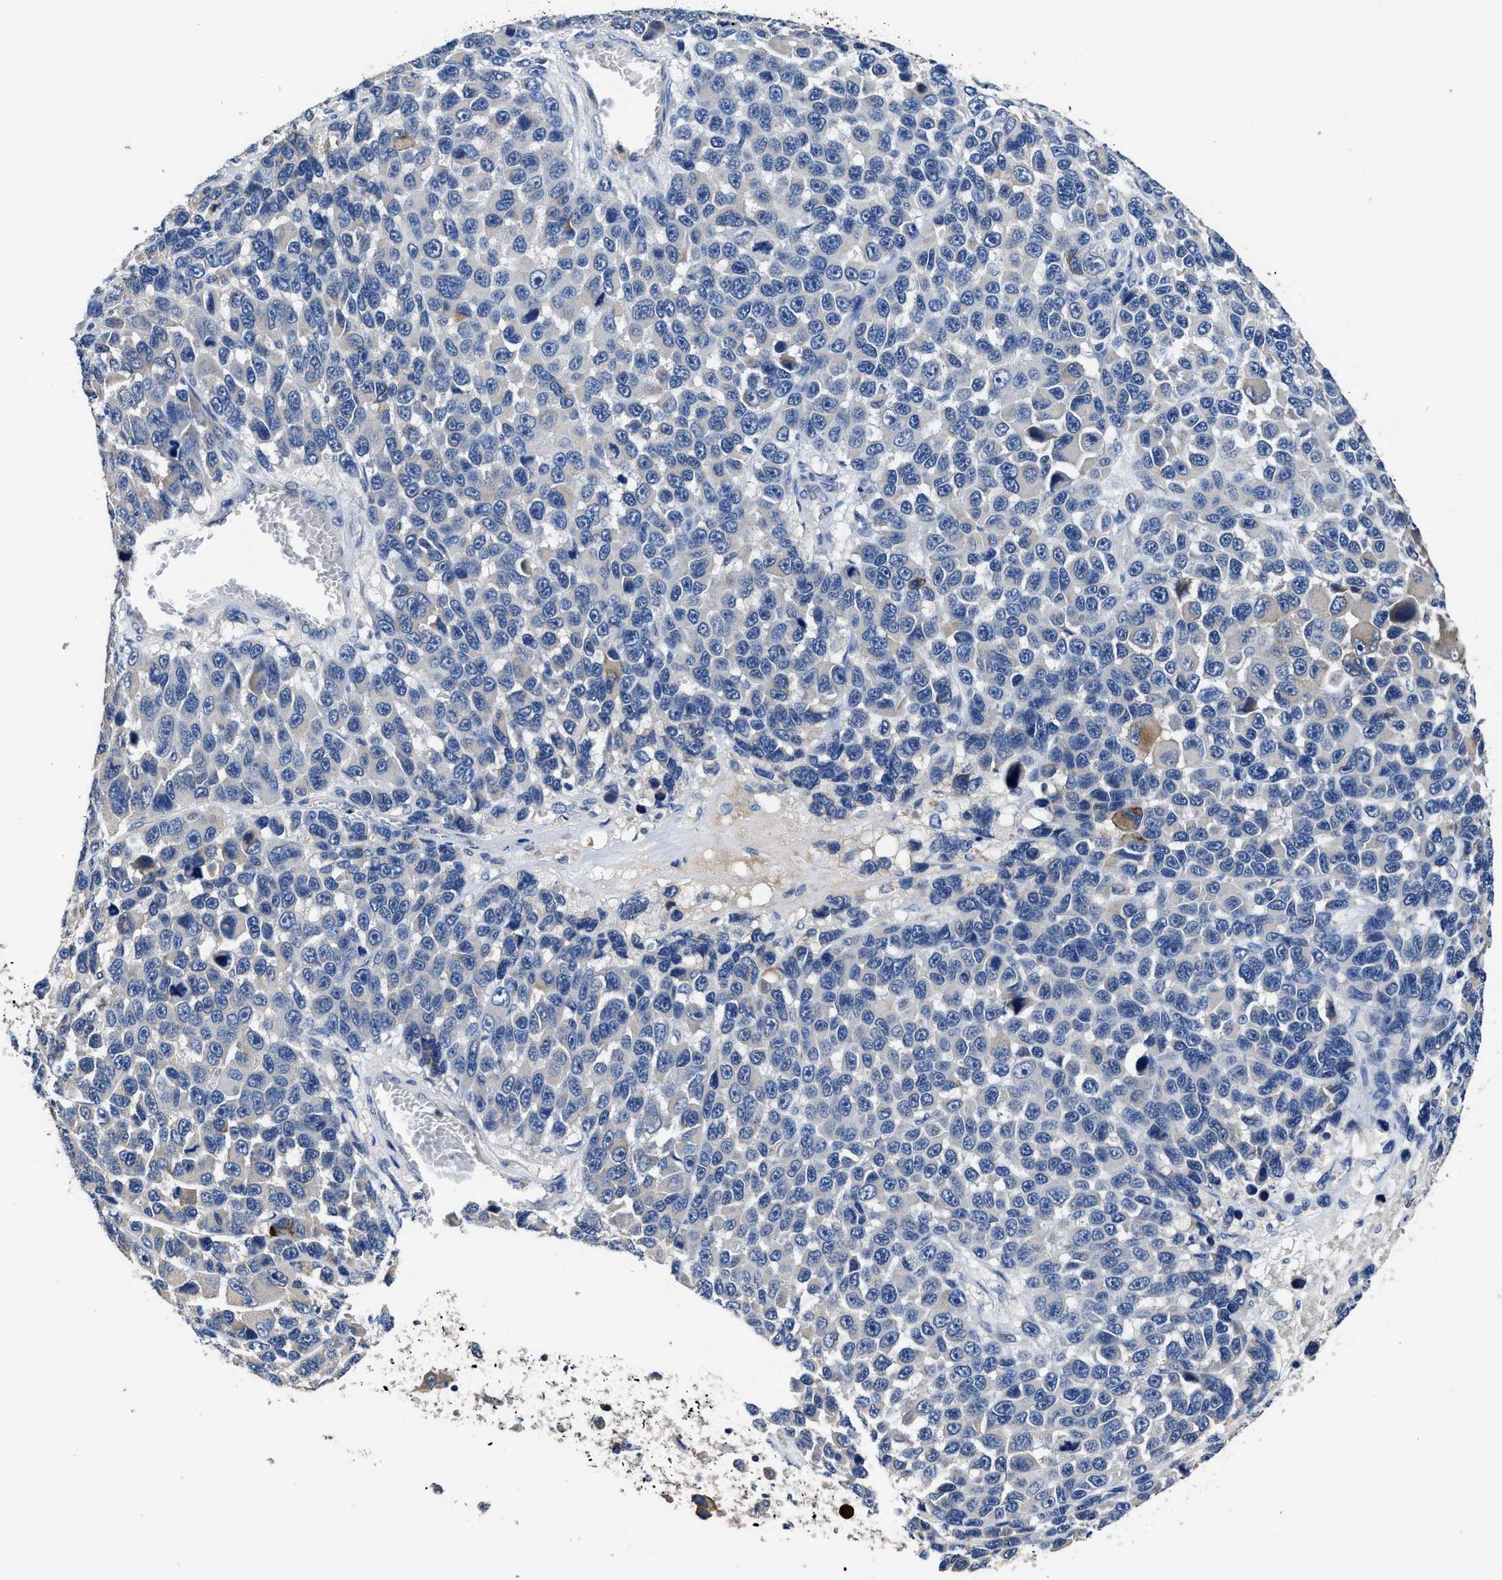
{"staining": {"intensity": "negative", "quantity": "none", "location": "none"}, "tissue": "melanoma", "cell_type": "Tumor cells", "image_type": "cancer", "snomed": [{"axis": "morphology", "description": "Malignant melanoma, NOS"}, {"axis": "topography", "description": "Skin"}], "caption": "This micrograph is of malignant melanoma stained with immunohistochemistry (IHC) to label a protein in brown with the nuclei are counter-stained blue. There is no expression in tumor cells. The staining was performed using DAB (3,3'-diaminobenzidine) to visualize the protein expression in brown, while the nuclei were stained in blue with hematoxylin (Magnification: 20x).", "gene": "UBR4", "patient": {"sex": "male", "age": 53}}